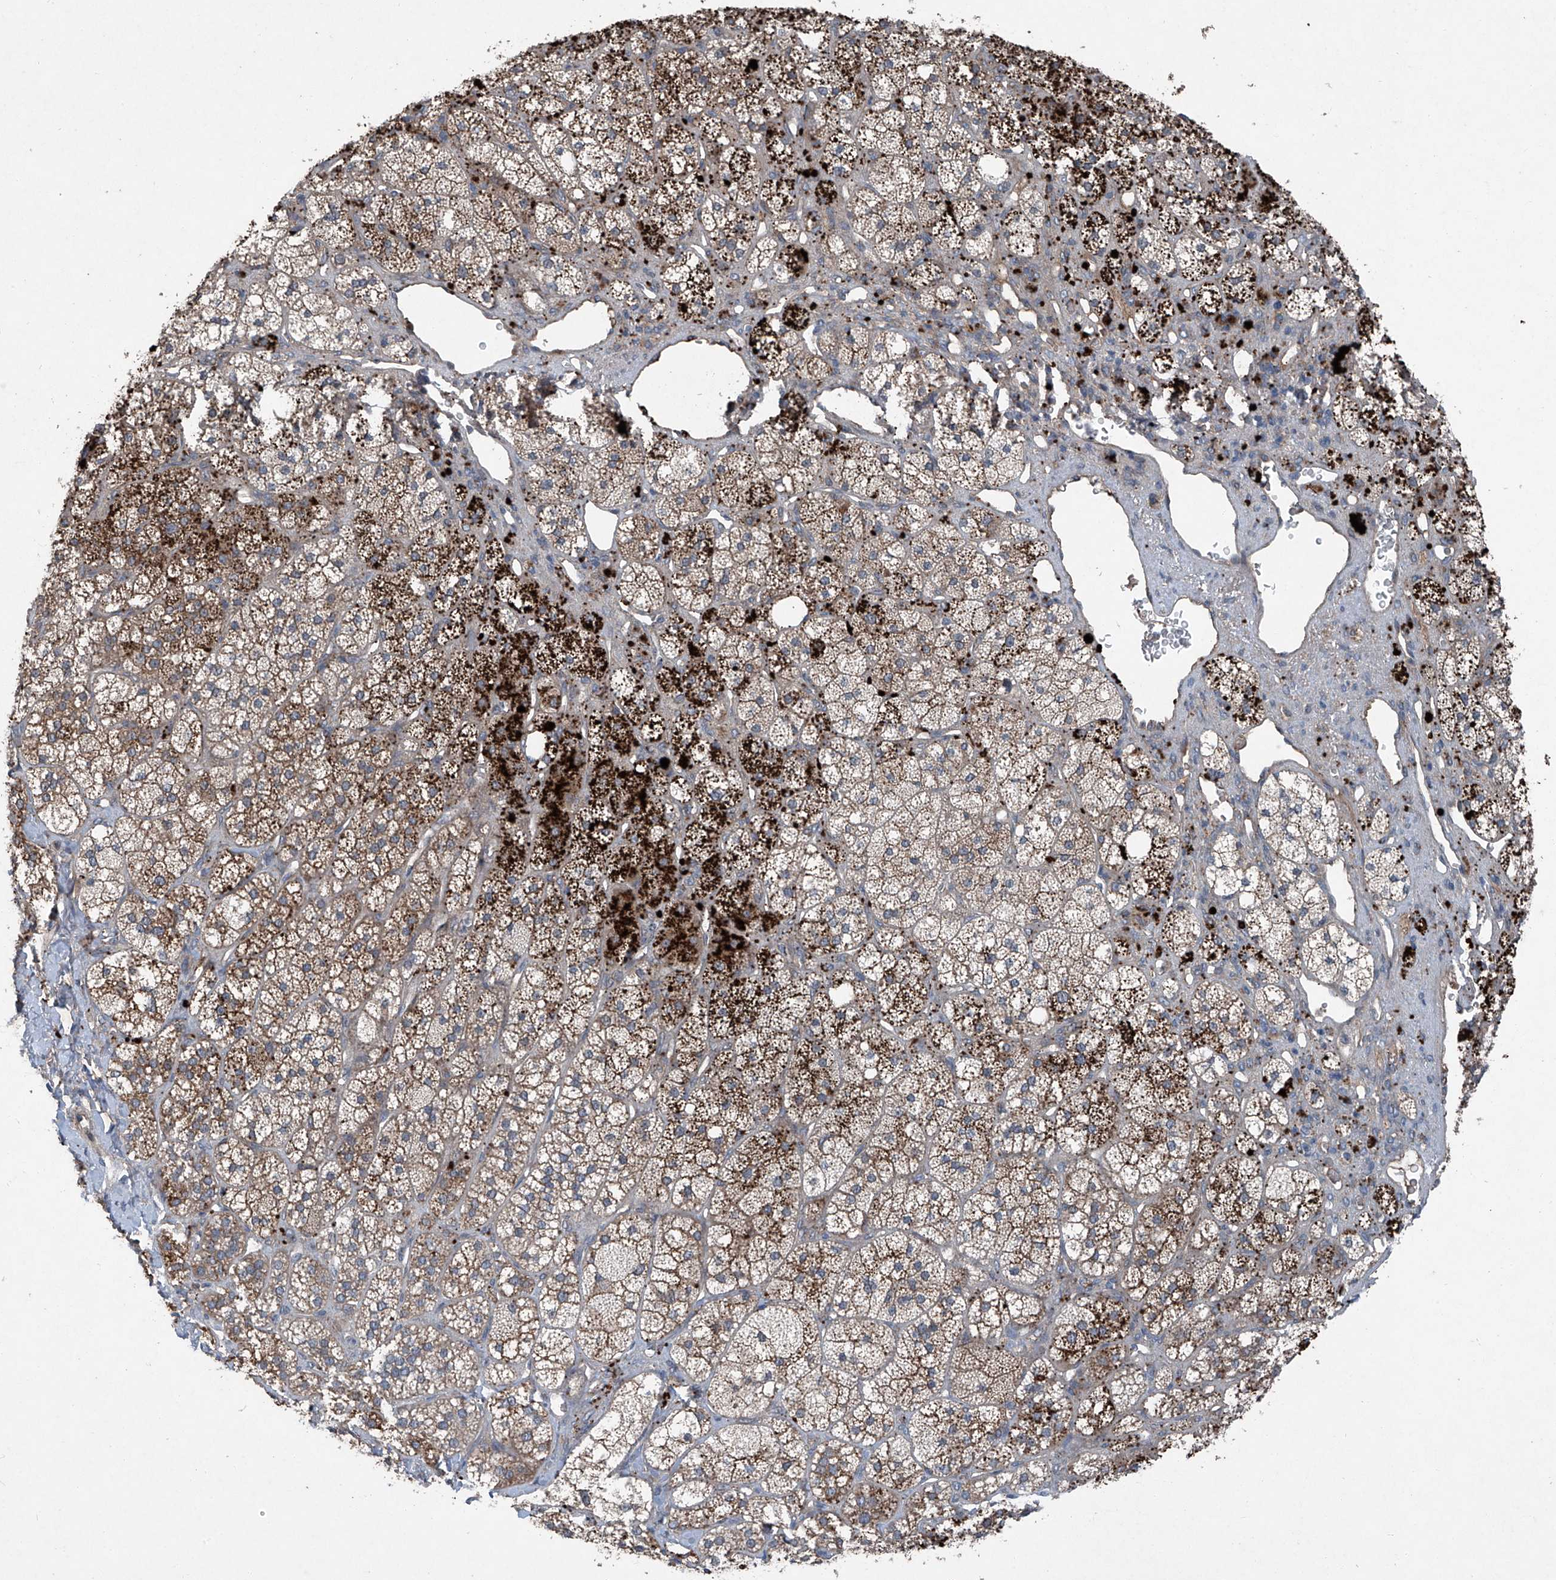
{"staining": {"intensity": "strong", "quantity": "25%-75%", "location": "cytoplasmic/membranous"}, "tissue": "adrenal gland", "cell_type": "Glandular cells", "image_type": "normal", "snomed": [{"axis": "morphology", "description": "Normal tissue, NOS"}, {"axis": "topography", "description": "Adrenal gland"}], "caption": "Immunohistochemical staining of normal human adrenal gland reveals high levels of strong cytoplasmic/membranous expression in approximately 25%-75% of glandular cells.", "gene": "FOXRED2", "patient": {"sex": "male", "age": 61}}